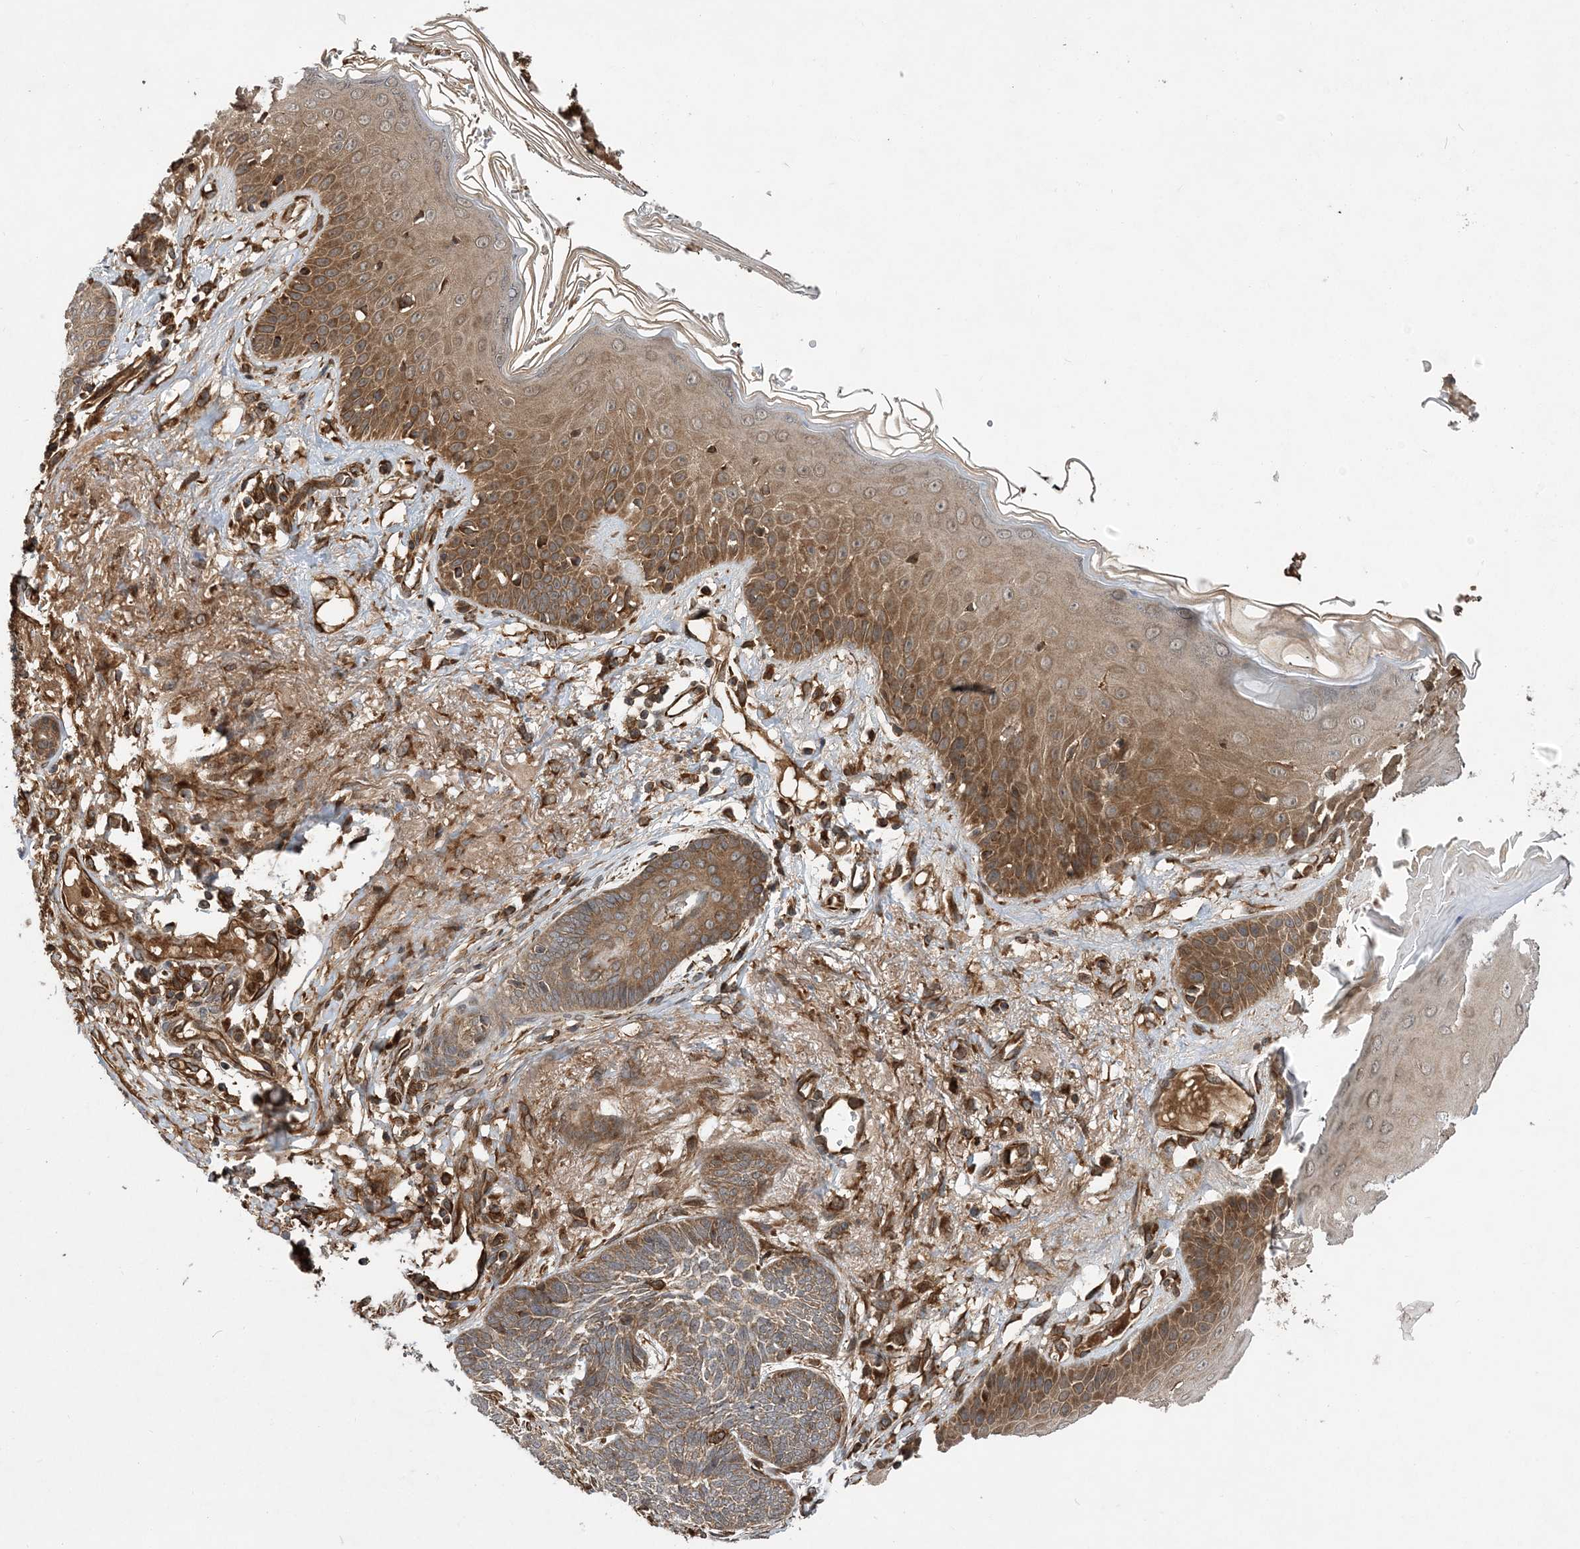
{"staining": {"intensity": "moderate", "quantity": ">75%", "location": "cytoplasmic/membranous"}, "tissue": "skin cancer", "cell_type": "Tumor cells", "image_type": "cancer", "snomed": [{"axis": "morphology", "description": "Normal tissue, NOS"}, {"axis": "morphology", "description": "Basal cell carcinoma"}, {"axis": "topography", "description": "Skin"}], "caption": "Immunohistochemistry histopathology image of neoplastic tissue: skin basal cell carcinoma stained using IHC shows medium levels of moderate protein expression localized specifically in the cytoplasmic/membranous of tumor cells, appearing as a cytoplasmic/membranous brown color.", "gene": "ATG3", "patient": {"sex": "male", "age": 64}}